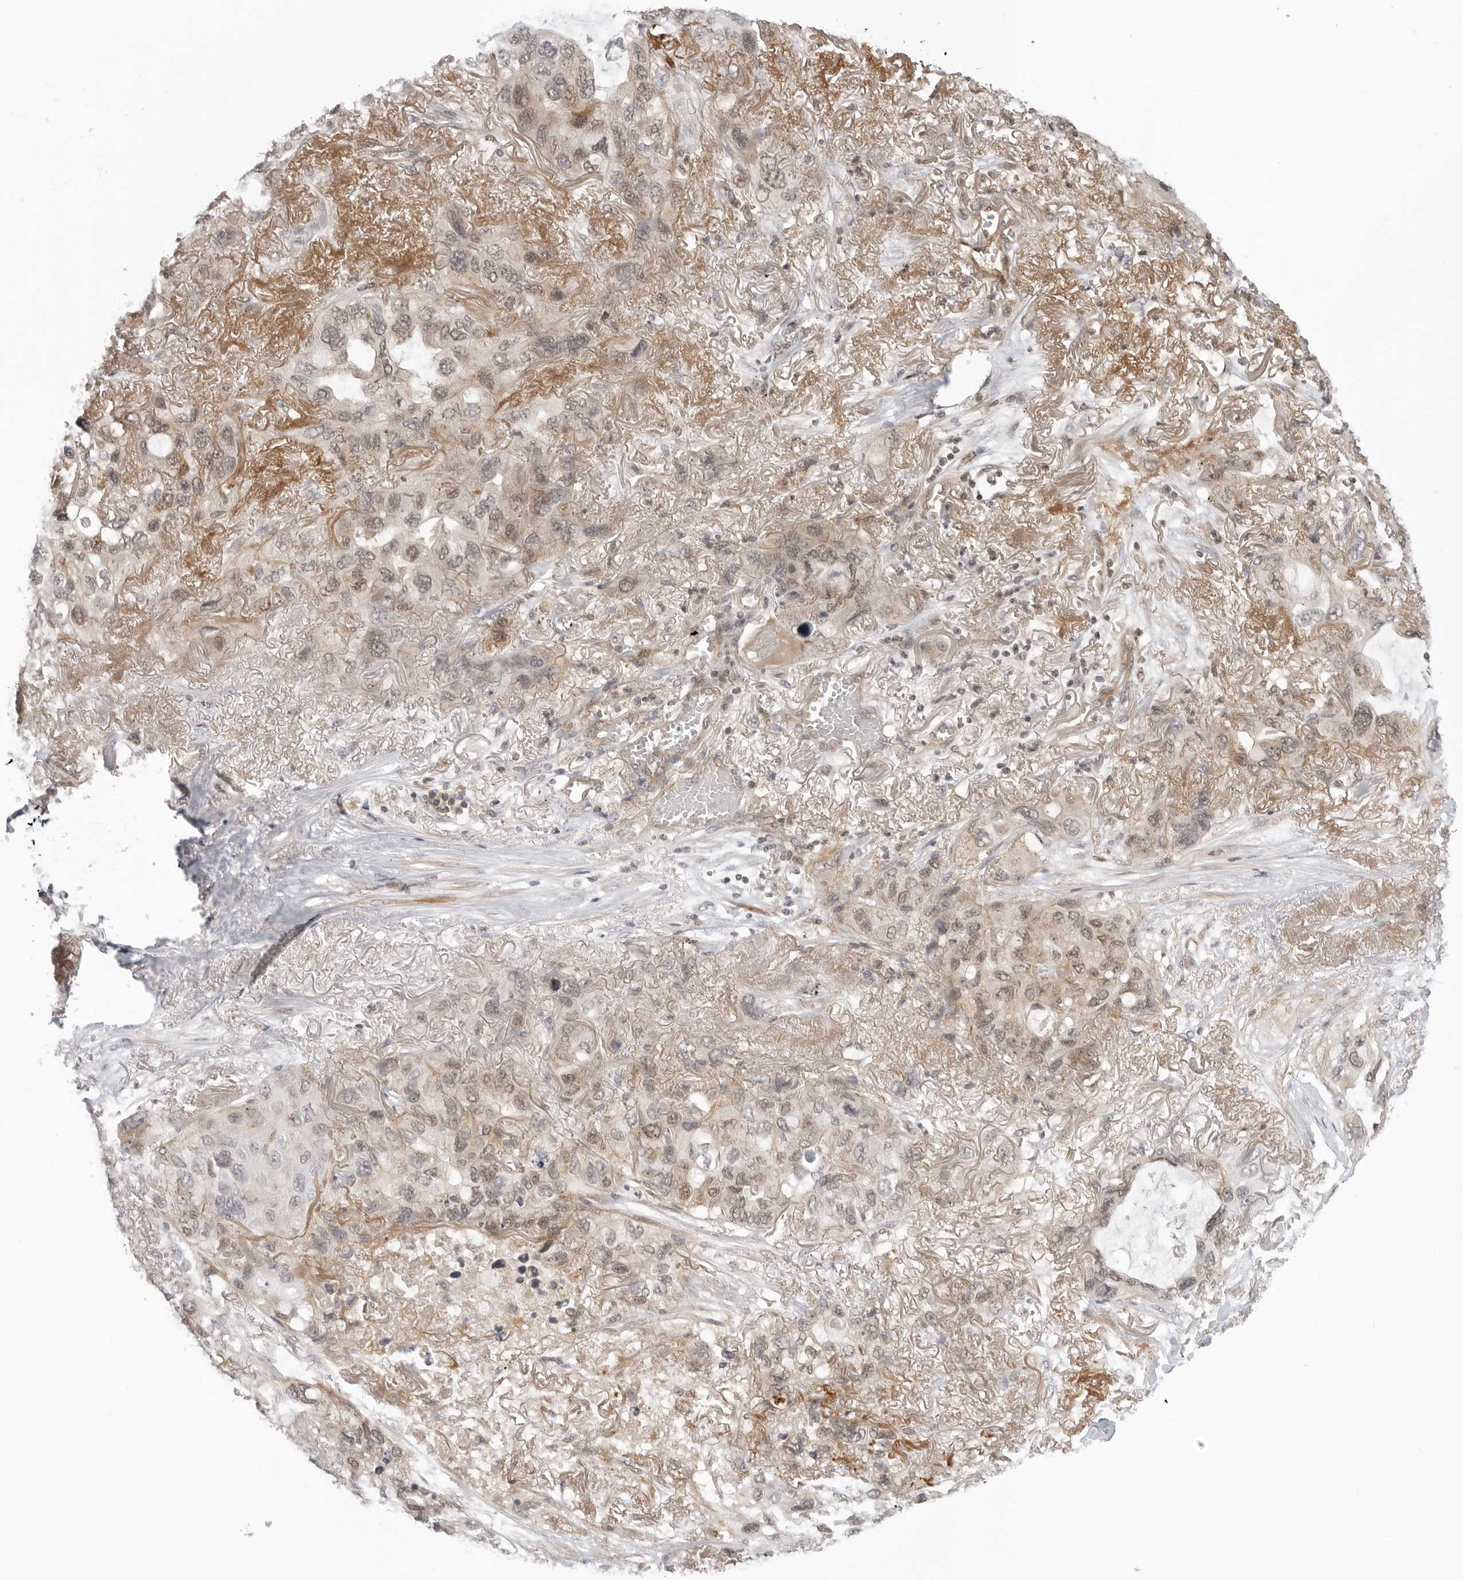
{"staining": {"intensity": "weak", "quantity": "25%-75%", "location": "cytoplasmic/membranous,nuclear"}, "tissue": "lung cancer", "cell_type": "Tumor cells", "image_type": "cancer", "snomed": [{"axis": "morphology", "description": "Squamous cell carcinoma, NOS"}, {"axis": "topography", "description": "Lung"}], "caption": "High-magnification brightfield microscopy of squamous cell carcinoma (lung) stained with DAB (3,3'-diaminobenzidine) (brown) and counterstained with hematoxylin (blue). tumor cells exhibit weak cytoplasmic/membranous and nuclear positivity is seen in about25%-75% of cells.", "gene": "SUGCT", "patient": {"sex": "female", "age": 73}}